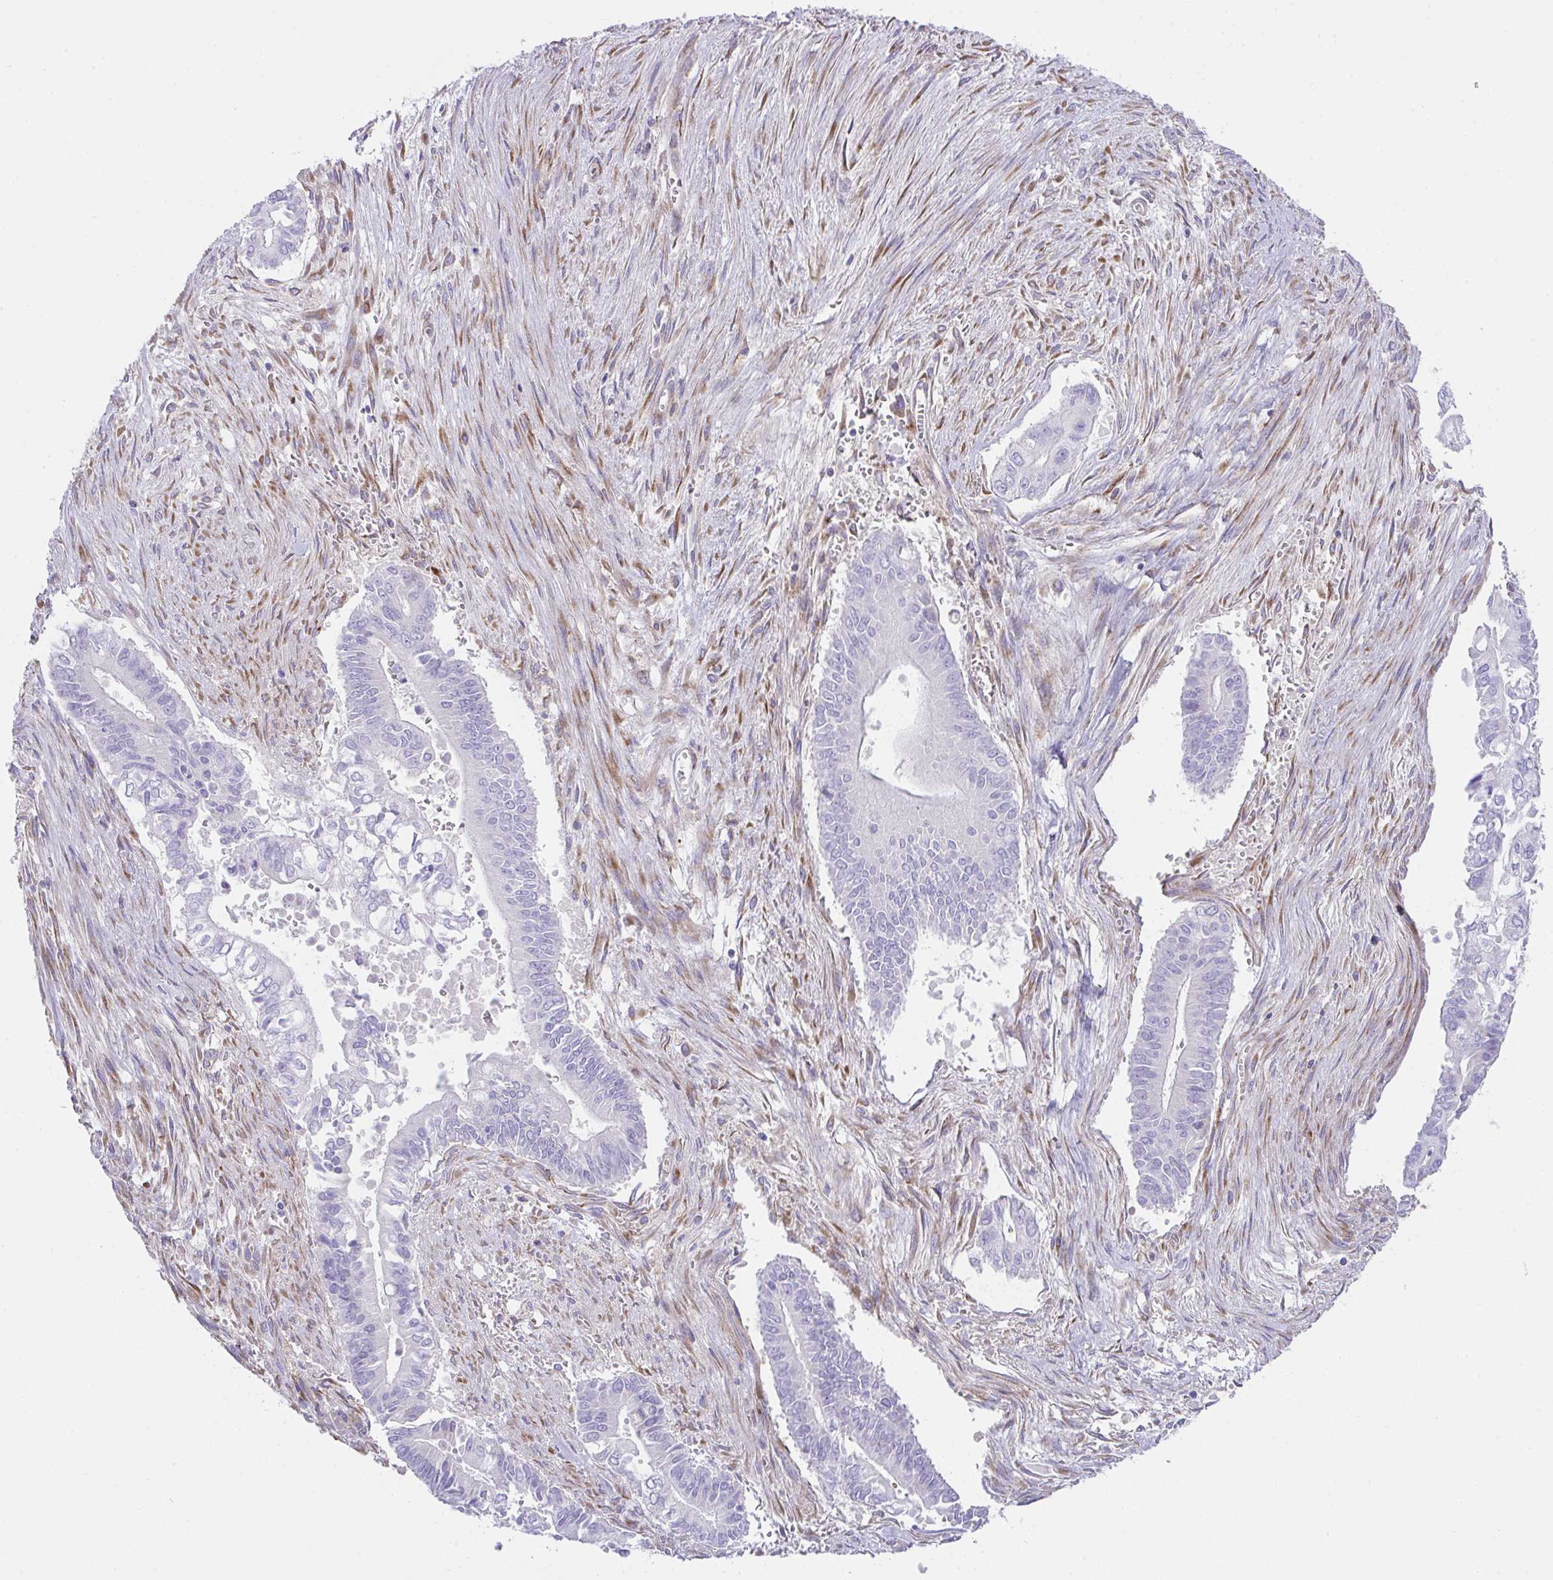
{"staining": {"intensity": "negative", "quantity": "none", "location": "none"}, "tissue": "pancreatic cancer", "cell_type": "Tumor cells", "image_type": "cancer", "snomed": [{"axis": "morphology", "description": "Adenocarcinoma, NOS"}, {"axis": "topography", "description": "Pancreas"}], "caption": "IHC of pancreatic adenocarcinoma demonstrates no staining in tumor cells.", "gene": "MIA3", "patient": {"sex": "male", "age": 68}}